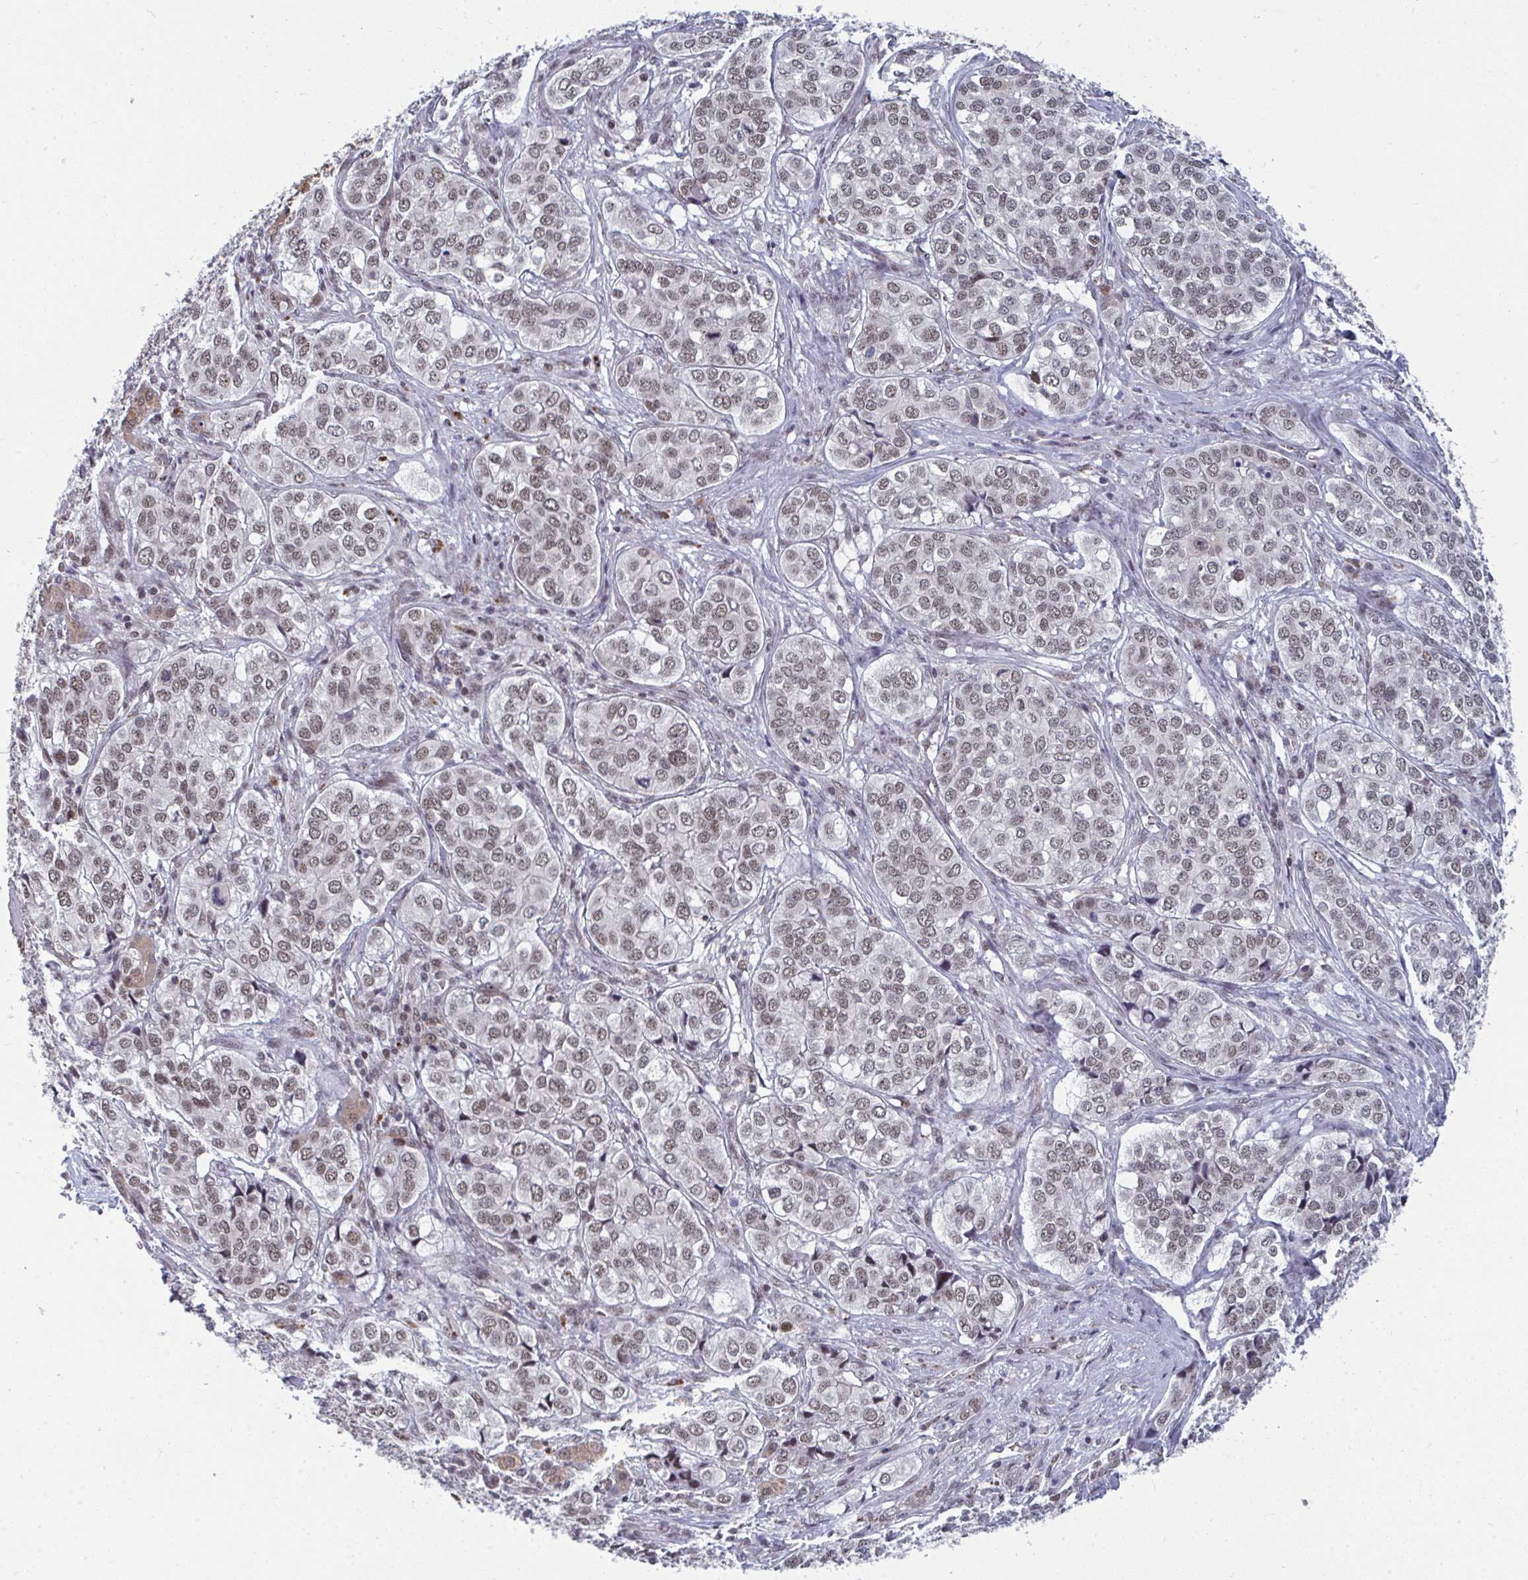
{"staining": {"intensity": "moderate", "quantity": ">75%", "location": "nuclear"}, "tissue": "liver cancer", "cell_type": "Tumor cells", "image_type": "cancer", "snomed": [{"axis": "morphology", "description": "Cholangiocarcinoma"}, {"axis": "topography", "description": "Liver"}], "caption": "Liver cholangiocarcinoma tissue exhibits moderate nuclear expression in about >75% of tumor cells", "gene": "ATF1", "patient": {"sex": "male", "age": 56}}